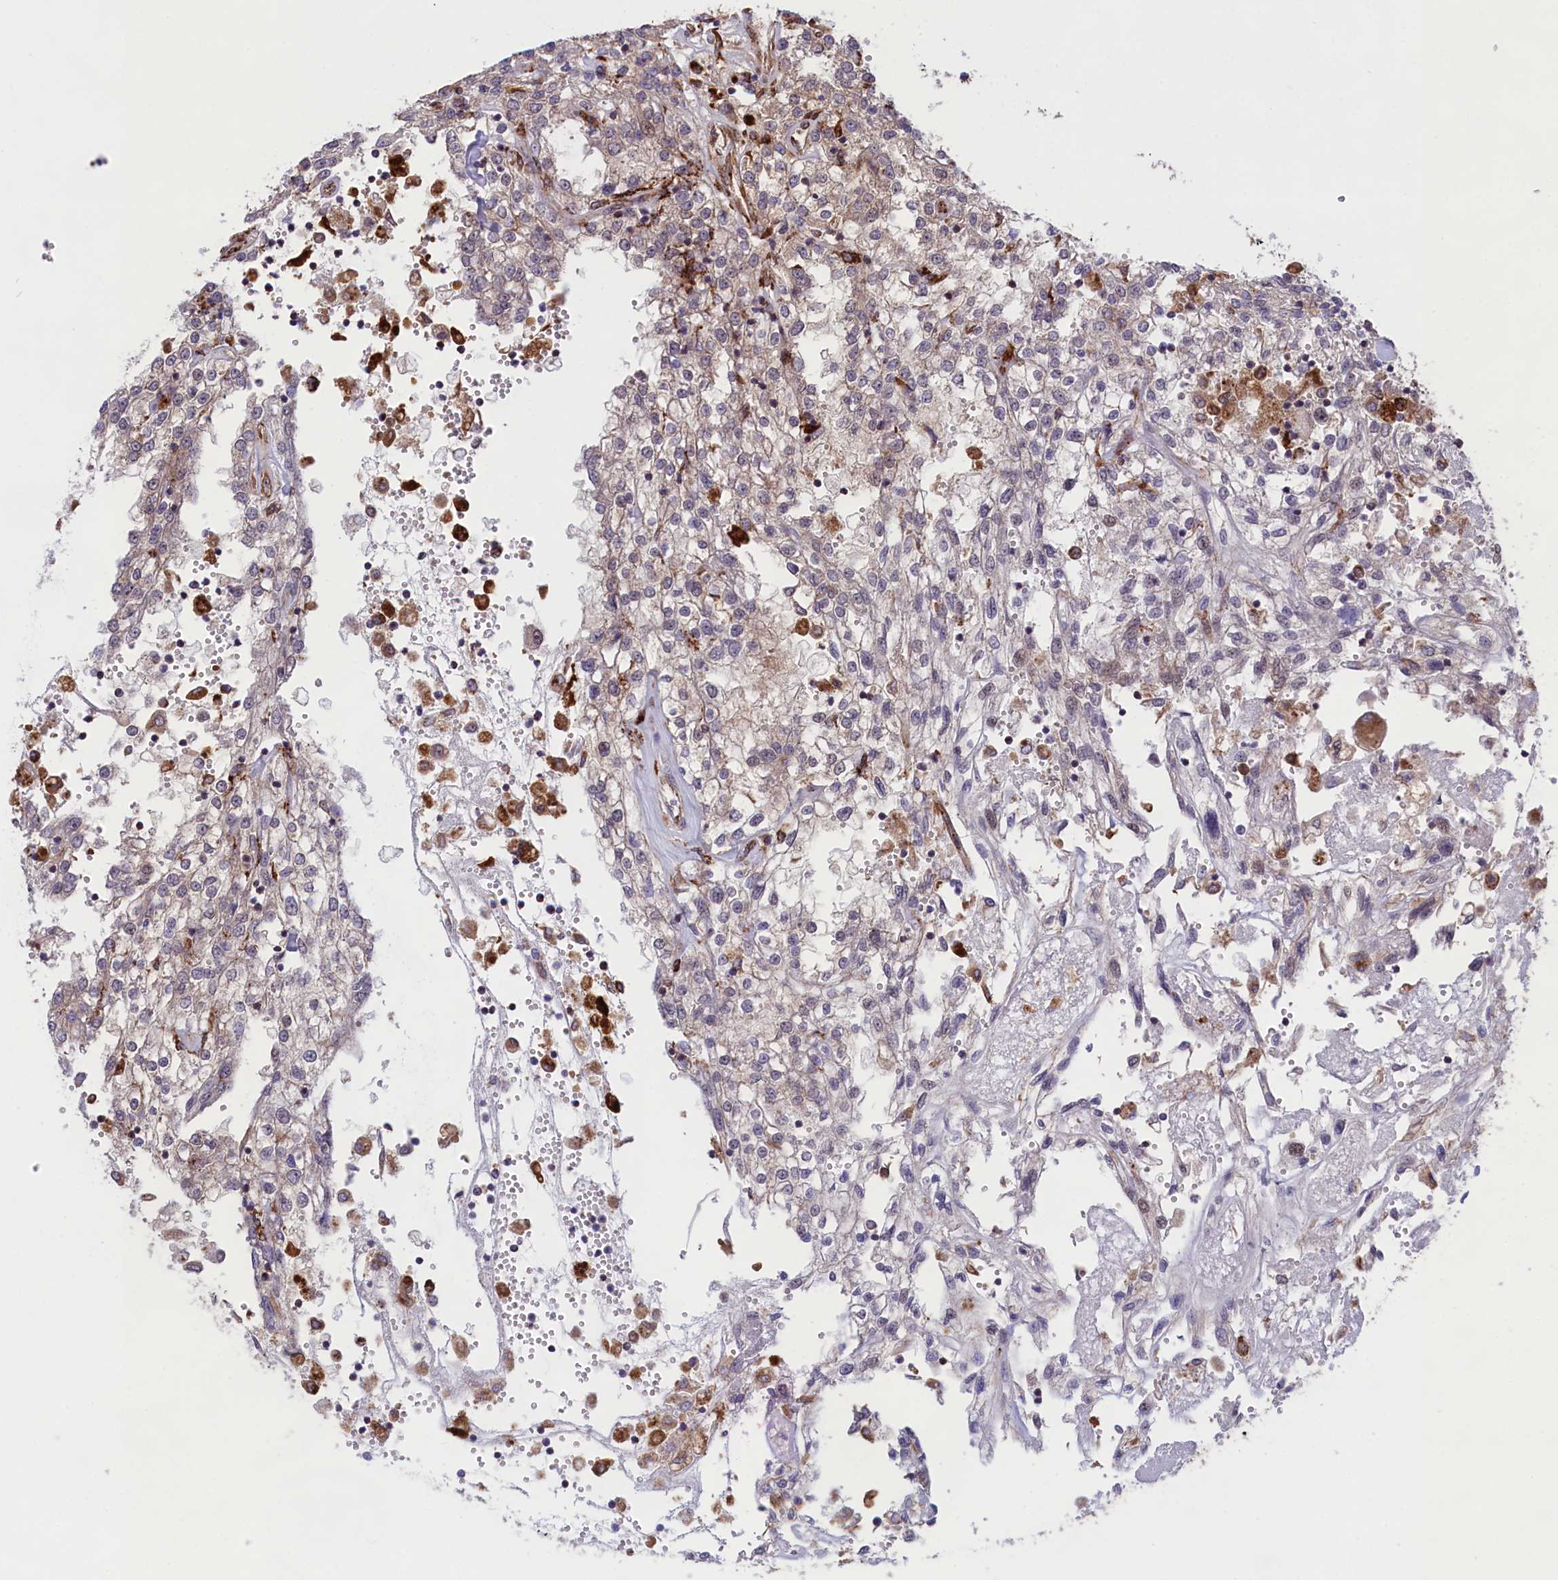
{"staining": {"intensity": "negative", "quantity": "none", "location": "none"}, "tissue": "renal cancer", "cell_type": "Tumor cells", "image_type": "cancer", "snomed": [{"axis": "morphology", "description": "Adenocarcinoma, NOS"}, {"axis": "topography", "description": "Kidney"}], "caption": "There is no significant positivity in tumor cells of renal cancer (adenocarcinoma). Brightfield microscopy of immunohistochemistry (IHC) stained with DAB (brown) and hematoxylin (blue), captured at high magnification.", "gene": "MAN2B1", "patient": {"sex": "female", "age": 52}}